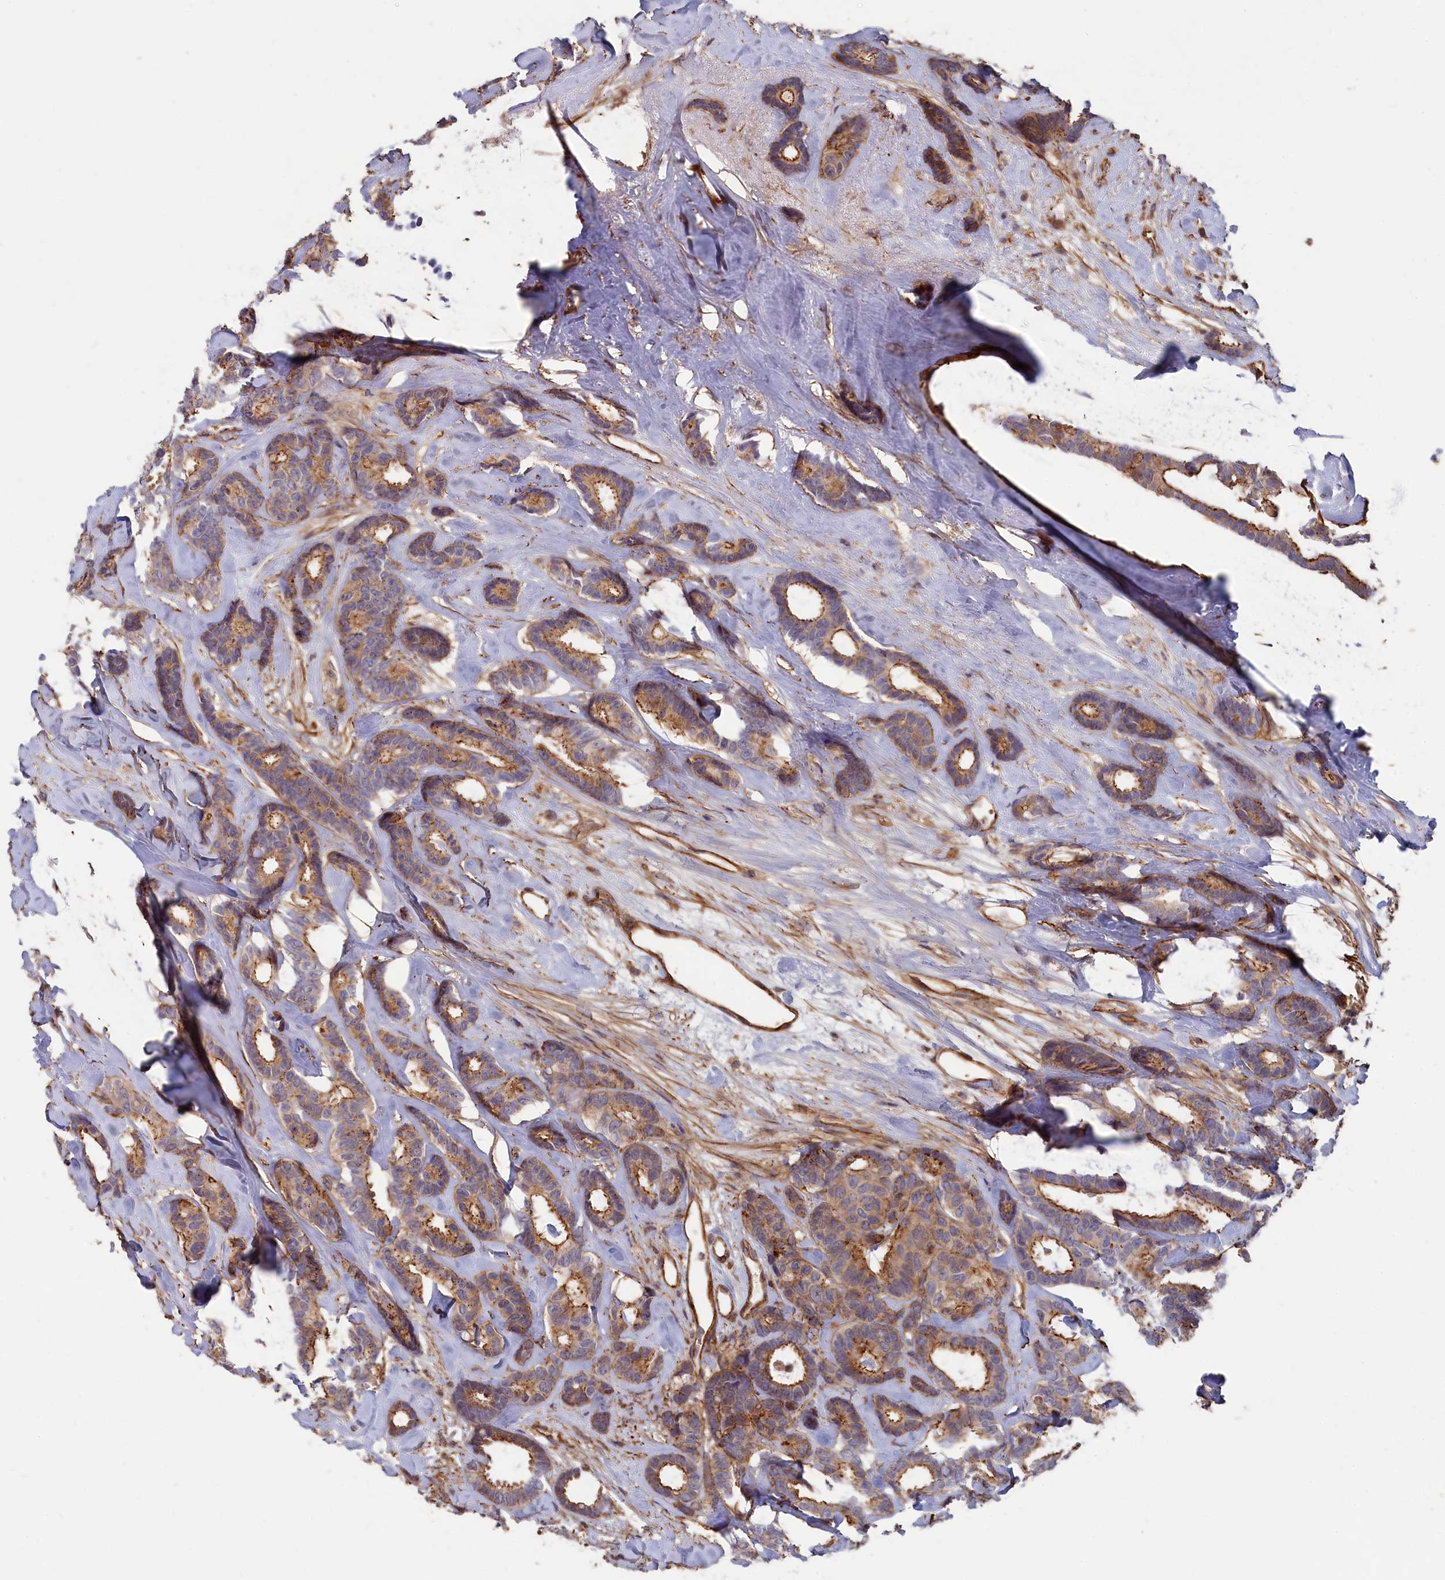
{"staining": {"intensity": "moderate", "quantity": "25%-75%", "location": "cytoplasmic/membranous"}, "tissue": "breast cancer", "cell_type": "Tumor cells", "image_type": "cancer", "snomed": [{"axis": "morphology", "description": "Duct carcinoma"}, {"axis": "topography", "description": "Breast"}], "caption": "Immunohistochemistry (IHC) of breast cancer demonstrates medium levels of moderate cytoplasmic/membranous expression in approximately 25%-75% of tumor cells. (brown staining indicates protein expression, while blue staining denotes nuclei).", "gene": "ANKRD27", "patient": {"sex": "female", "age": 87}}